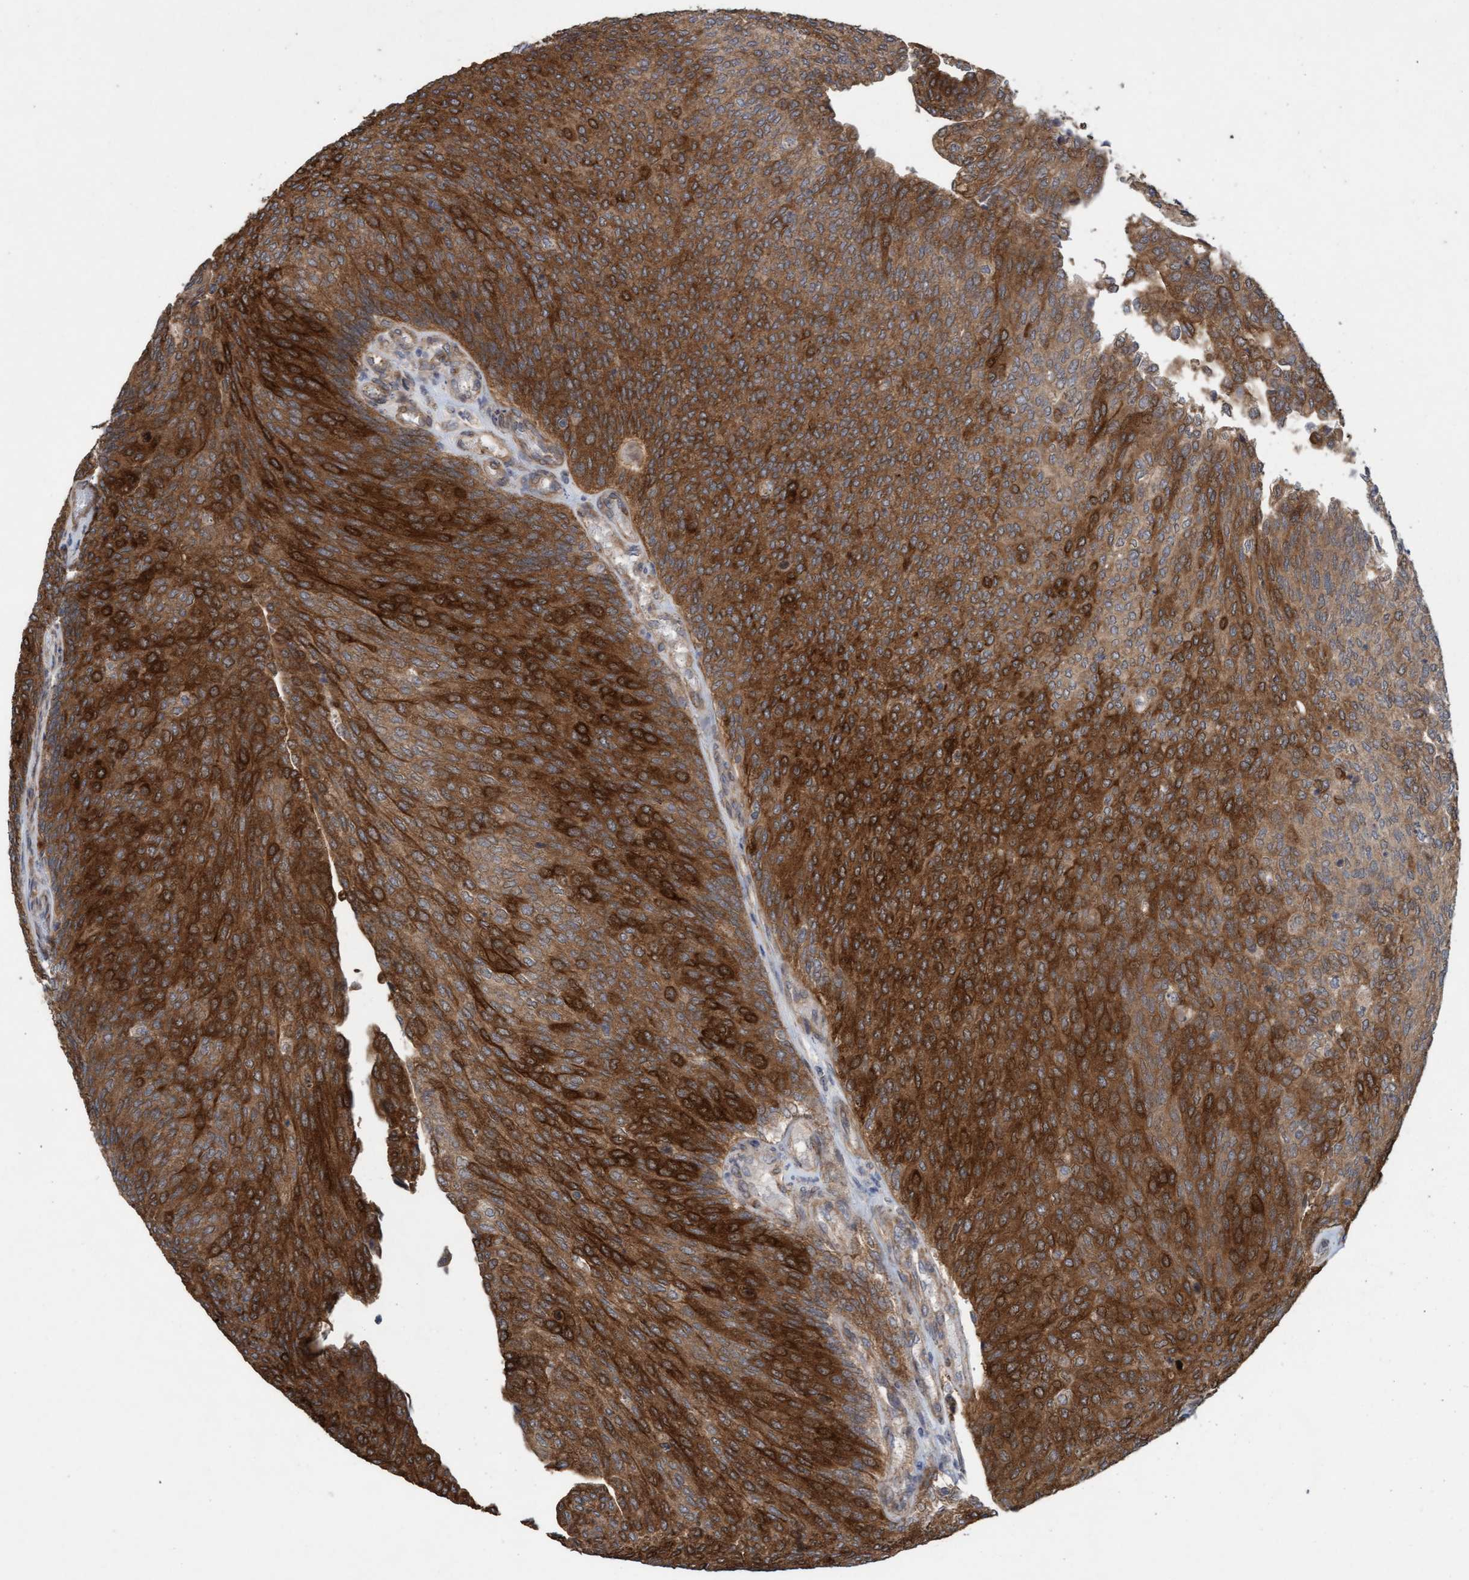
{"staining": {"intensity": "strong", "quantity": ">75%", "location": "cytoplasmic/membranous"}, "tissue": "urothelial cancer", "cell_type": "Tumor cells", "image_type": "cancer", "snomed": [{"axis": "morphology", "description": "Urothelial carcinoma, Low grade"}, {"axis": "topography", "description": "Urinary bladder"}], "caption": "Protein staining demonstrates strong cytoplasmic/membranous staining in approximately >75% of tumor cells in urothelial carcinoma (low-grade). (DAB IHC, brown staining for protein, blue staining for nuclei).", "gene": "CDC42EP4", "patient": {"sex": "female", "age": 79}}